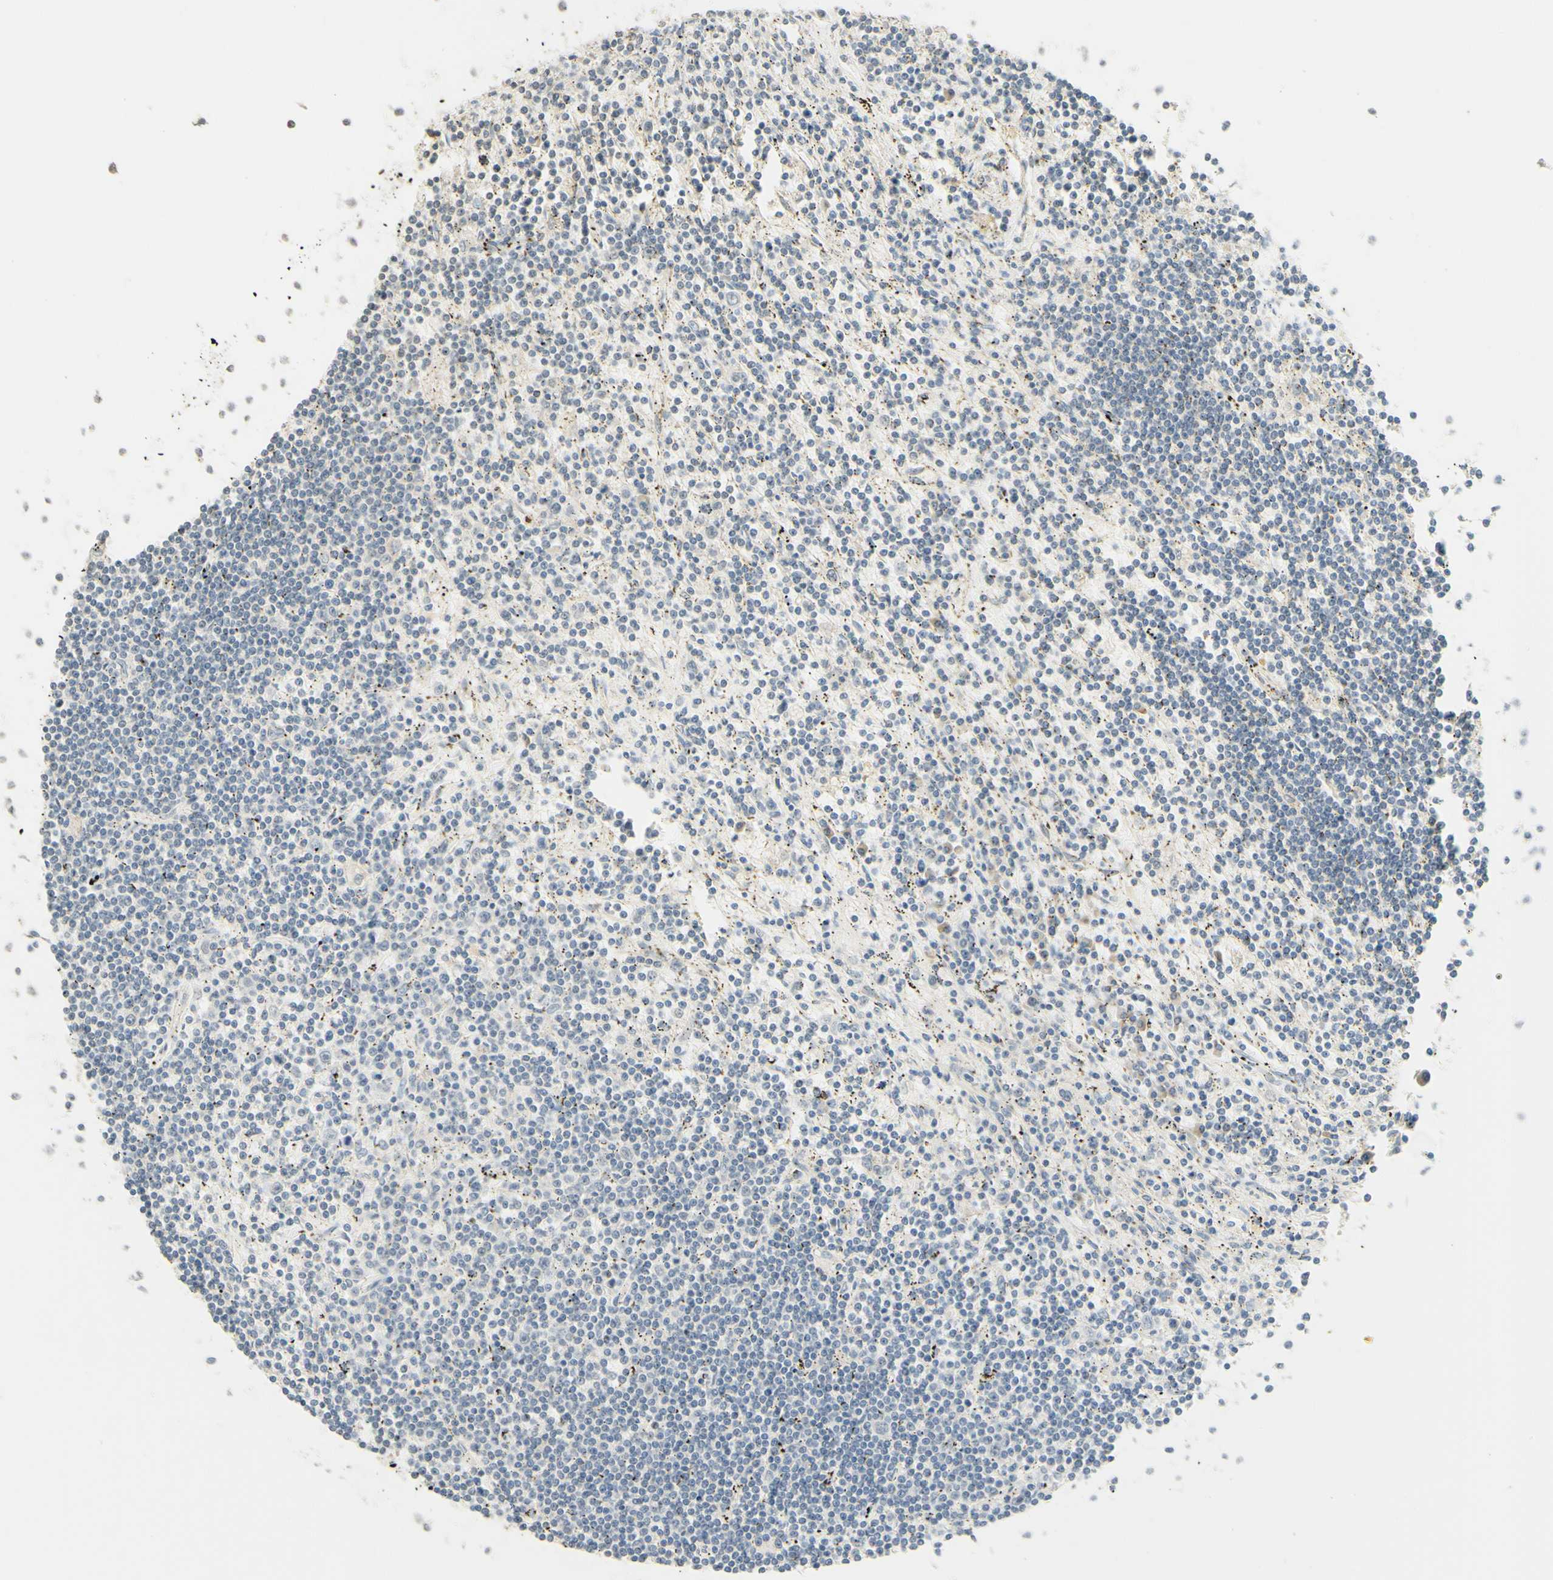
{"staining": {"intensity": "weak", "quantity": "<25%", "location": "cytoplasmic/membranous"}, "tissue": "lymphoma", "cell_type": "Tumor cells", "image_type": "cancer", "snomed": [{"axis": "morphology", "description": "Malignant lymphoma, non-Hodgkin's type, Low grade"}, {"axis": "topography", "description": "Spleen"}], "caption": "Protein analysis of low-grade malignant lymphoma, non-Hodgkin's type exhibits no significant positivity in tumor cells.", "gene": "MAG", "patient": {"sex": "male", "age": 76}}